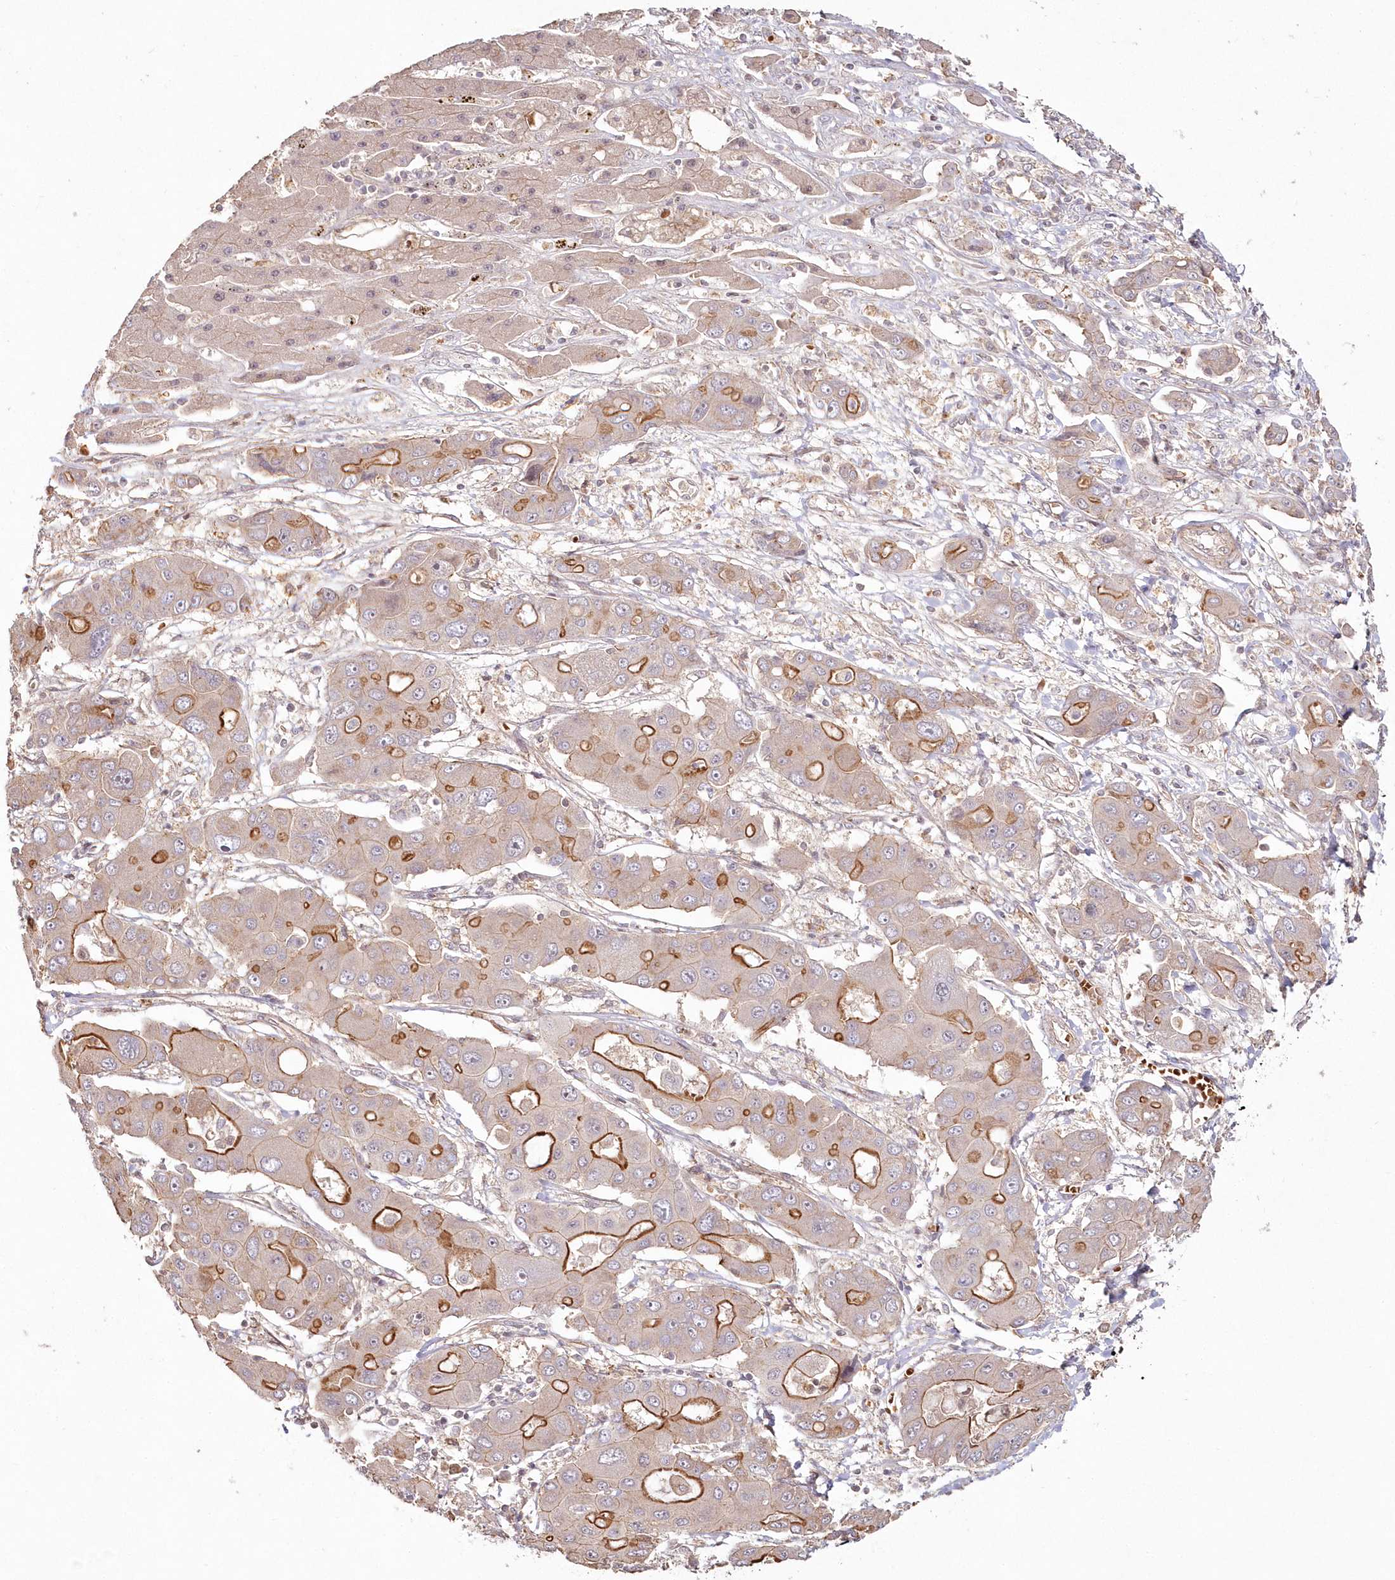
{"staining": {"intensity": "moderate", "quantity": "25%-75%", "location": "cytoplasmic/membranous"}, "tissue": "liver cancer", "cell_type": "Tumor cells", "image_type": "cancer", "snomed": [{"axis": "morphology", "description": "Cholangiocarcinoma"}, {"axis": "topography", "description": "Liver"}], "caption": "Immunohistochemical staining of cholangiocarcinoma (liver) displays medium levels of moderate cytoplasmic/membranous protein expression in approximately 25%-75% of tumor cells.", "gene": "HYCC2", "patient": {"sex": "male", "age": 67}}